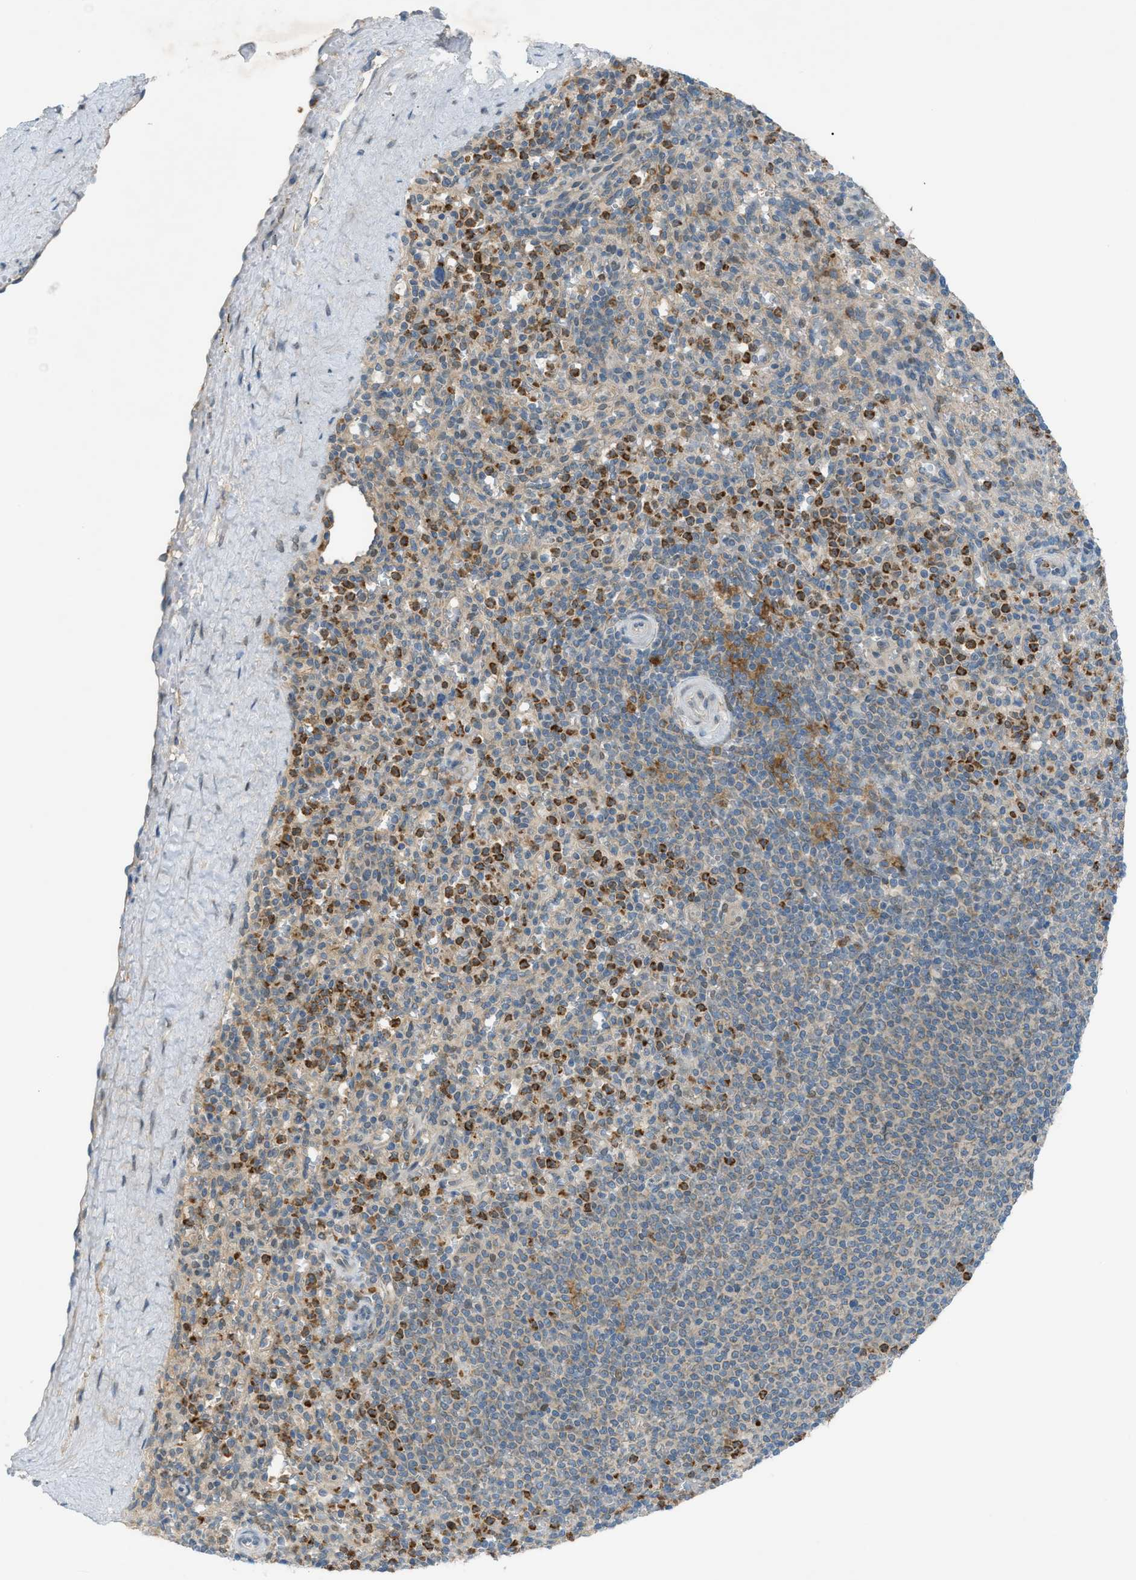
{"staining": {"intensity": "strong", "quantity": "25%-75%", "location": "cytoplasmic/membranous"}, "tissue": "spleen", "cell_type": "Cells in red pulp", "image_type": "normal", "snomed": [{"axis": "morphology", "description": "Normal tissue, NOS"}, {"axis": "topography", "description": "Spleen"}], "caption": "A histopathology image showing strong cytoplasmic/membranous staining in about 25%-75% of cells in red pulp in unremarkable spleen, as visualized by brown immunohistochemical staining.", "gene": "DYRK1A", "patient": {"sex": "male", "age": 36}}